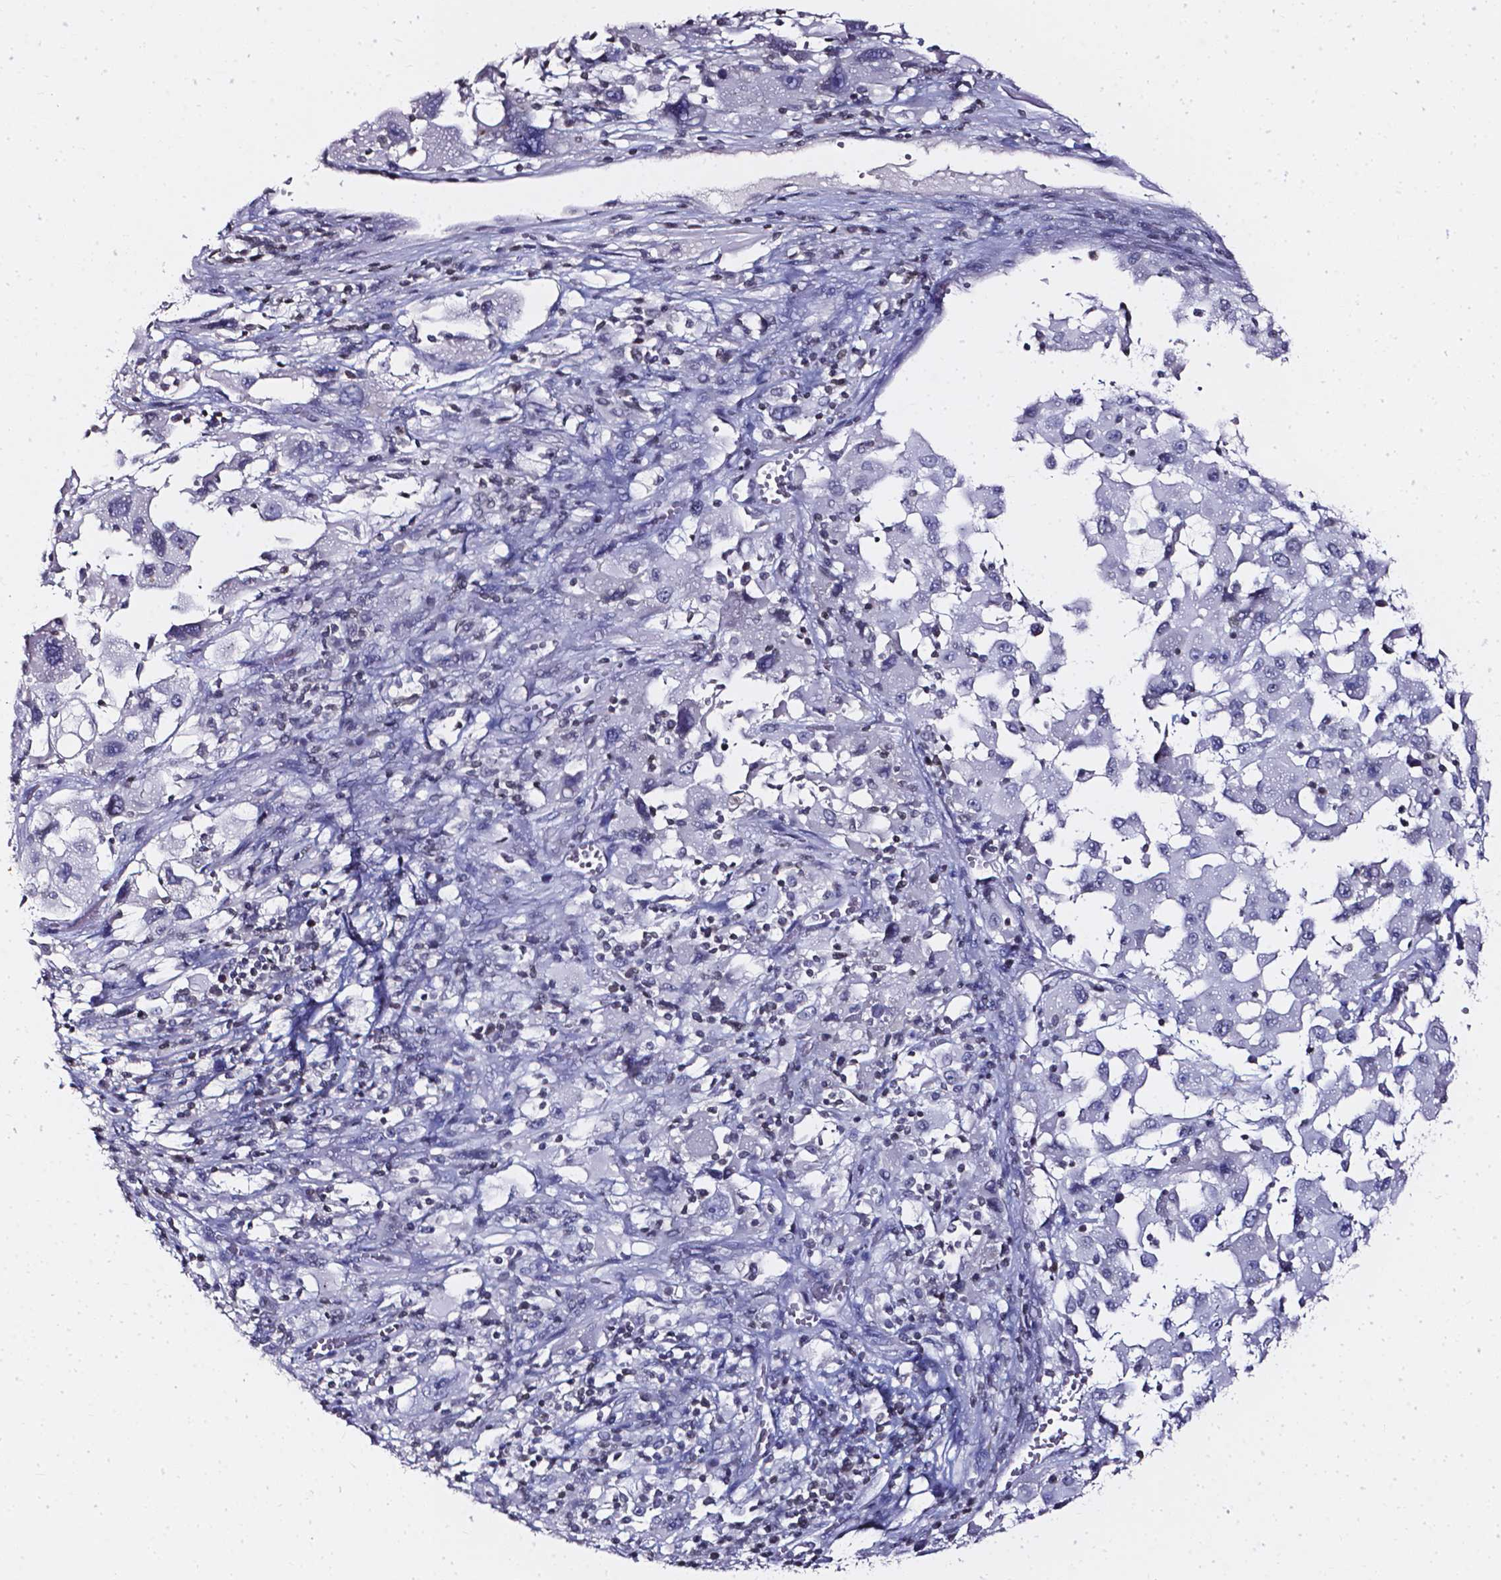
{"staining": {"intensity": "negative", "quantity": "none", "location": "none"}, "tissue": "melanoma", "cell_type": "Tumor cells", "image_type": "cancer", "snomed": [{"axis": "morphology", "description": "Malignant melanoma, Metastatic site"}, {"axis": "topography", "description": "Soft tissue"}], "caption": "This is a histopathology image of IHC staining of melanoma, which shows no positivity in tumor cells. (DAB immunohistochemistry with hematoxylin counter stain).", "gene": "AKR1B10", "patient": {"sex": "male", "age": 50}}